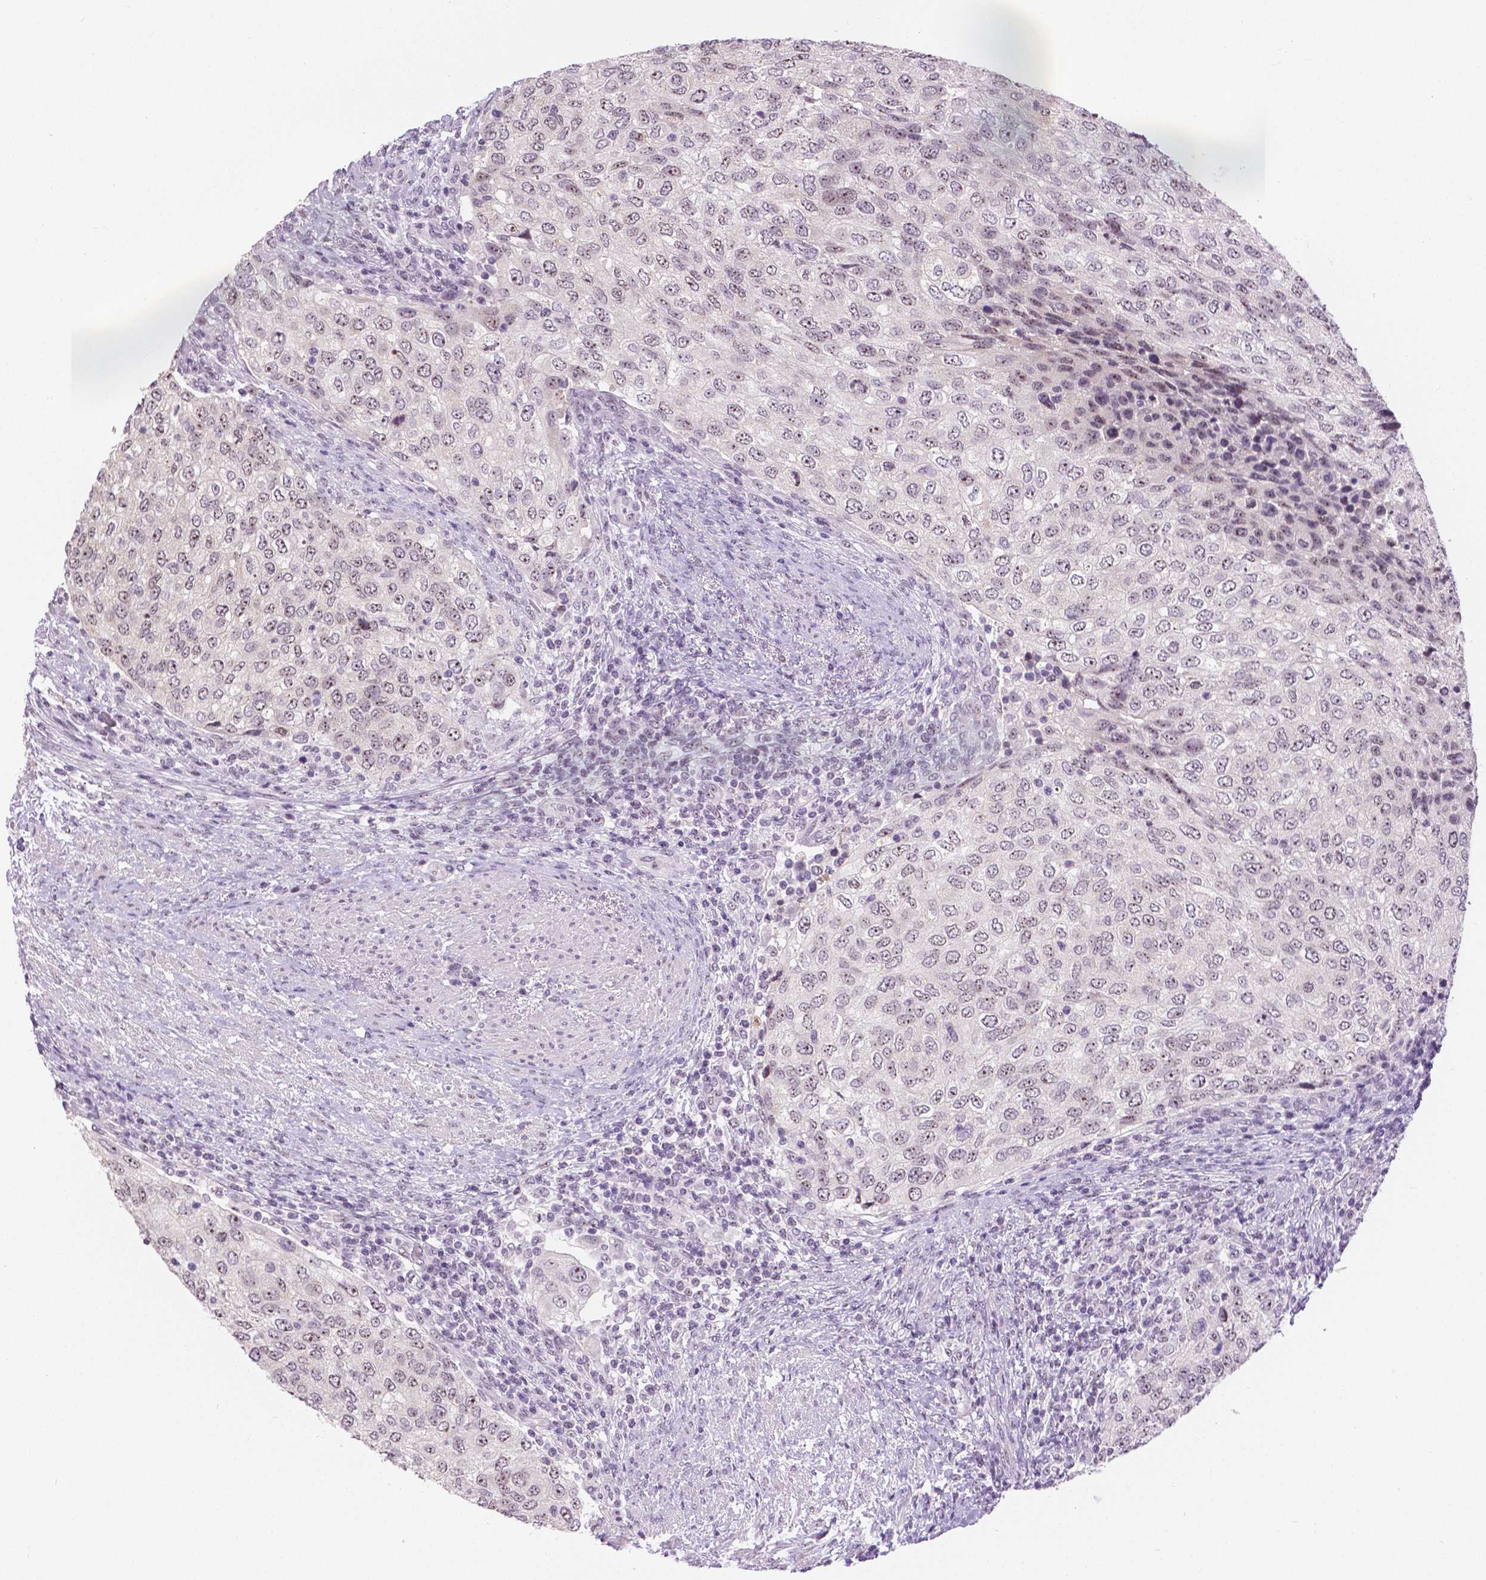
{"staining": {"intensity": "weak", "quantity": "25%-75%", "location": "nuclear"}, "tissue": "urothelial cancer", "cell_type": "Tumor cells", "image_type": "cancer", "snomed": [{"axis": "morphology", "description": "Urothelial carcinoma, High grade"}, {"axis": "topography", "description": "Urinary bladder"}], "caption": "Protein staining displays weak nuclear staining in about 25%-75% of tumor cells in urothelial cancer.", "gene": "NHP2", "patient": {"sex": "female", "age": 78}}